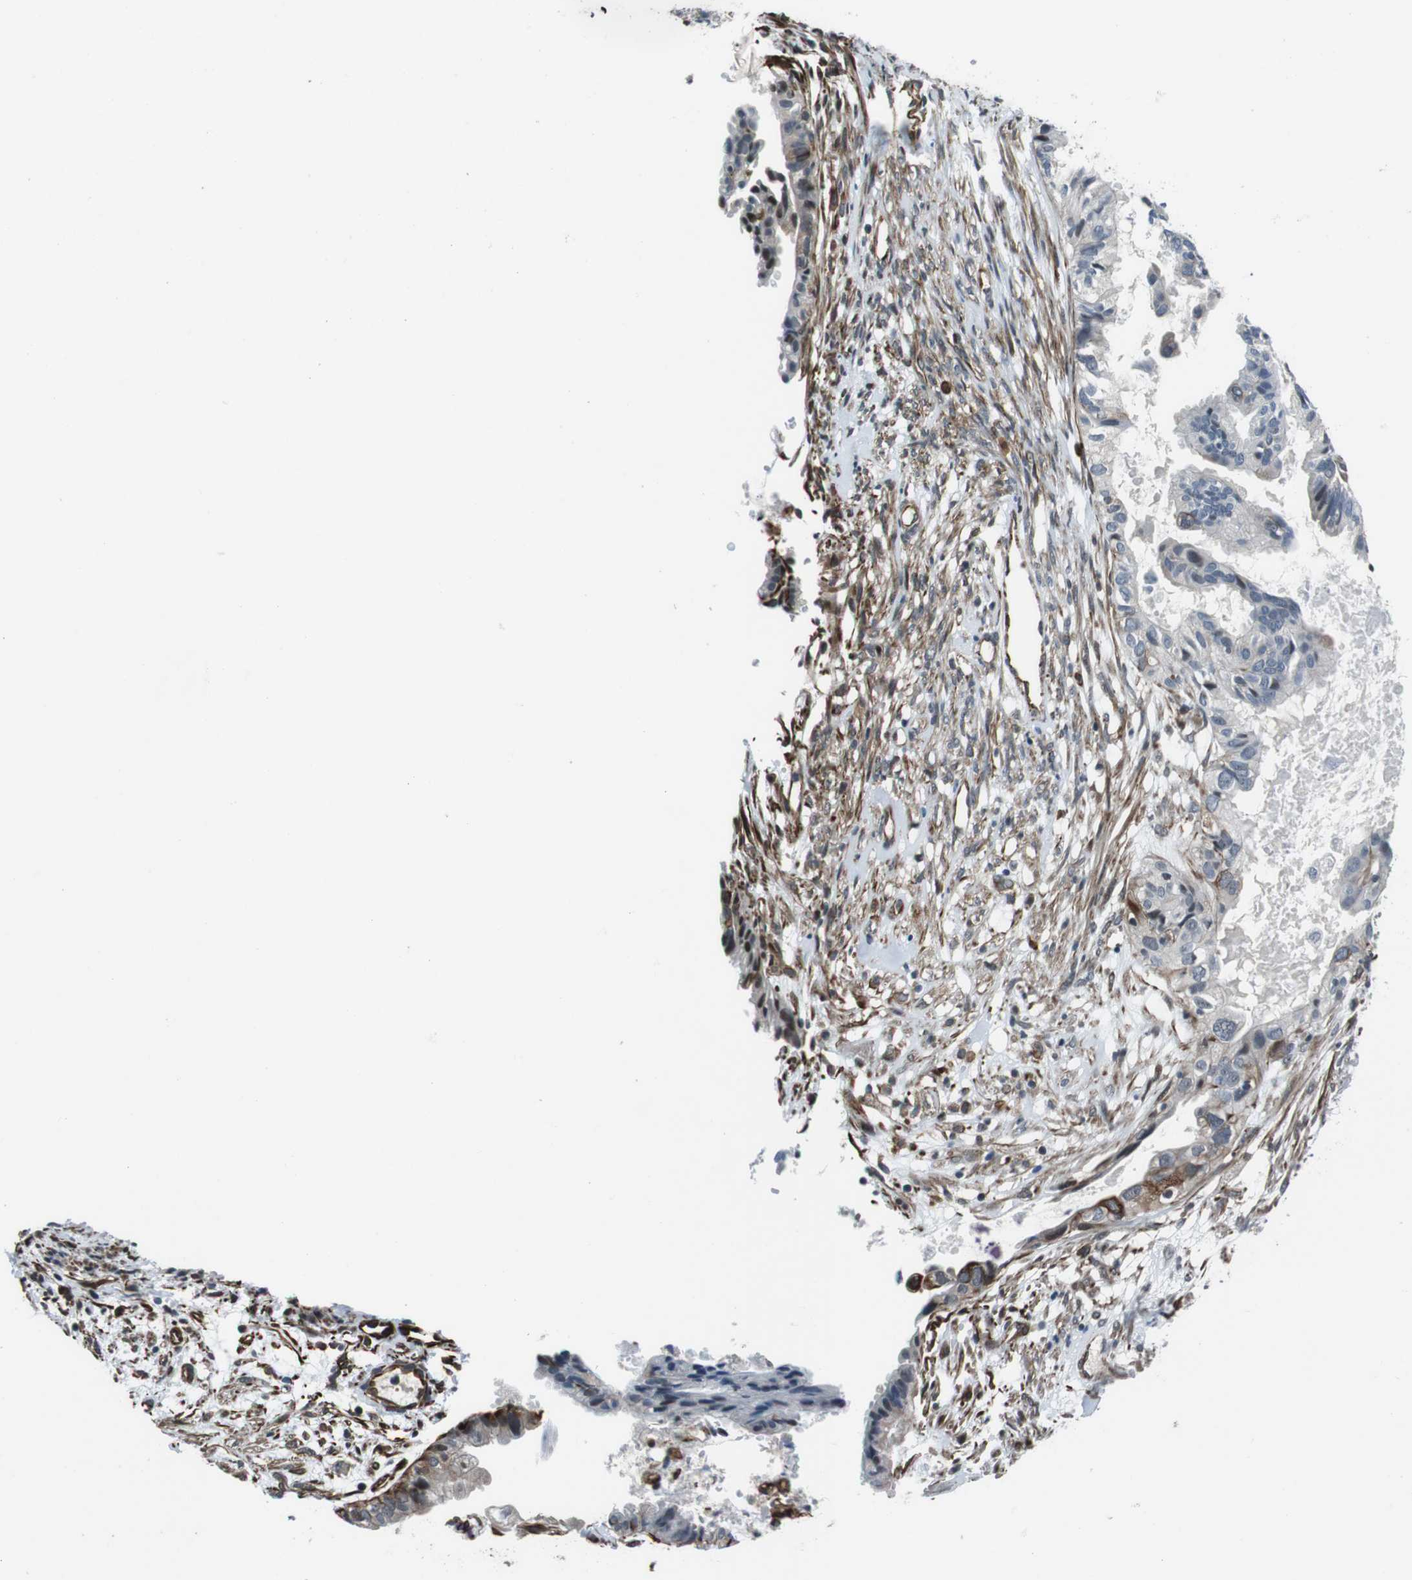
{"staining": {"intensity": "negative", "quantity": "none", "location": "none"}, "tissue": "cervical cancer", "cell_type": "Tumor cells", "image_type": "cancer", "snomed": [{"axis": "morphology", "description": "Normal tissue, NOS"}, {"axis": "morphology", "description": "Adenocarcinoma, NOS"}, {"axis": "topography", "description": "Cervix"}, {"axis": "topography", "description": "Endometrium"}], "caption": "DAB (3,3'-diaminobenzidine) immunohistochemical staining of human cervical adenocarcinoma shows no significant positivity in tumor cells.", "gene": "LRRC49", "patient": {"sex": "female", "age": 86}}